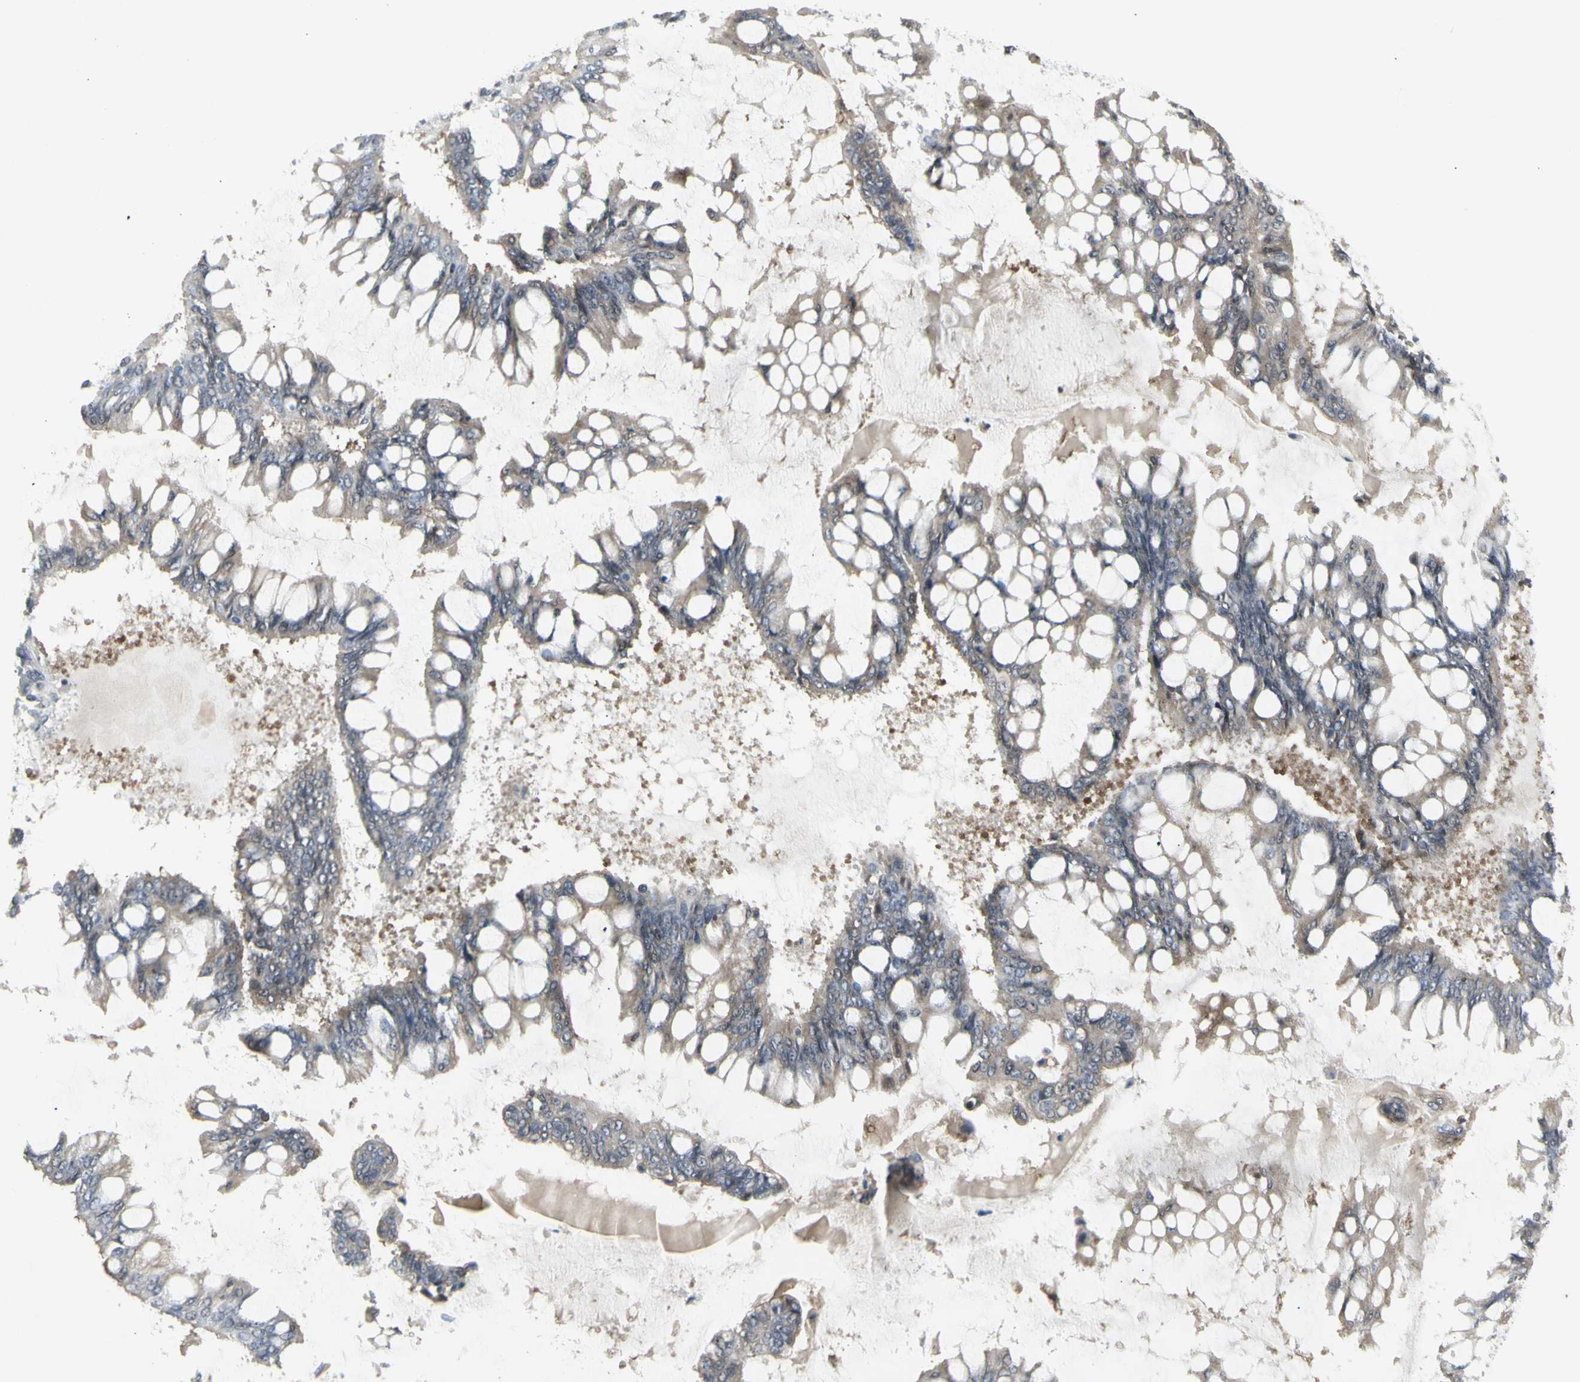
{"staining": {"intensity": "weak", "quantity": ">75%", "location": "cytoplasmic/membranous,nuclear"}, "tissue": "ovarian cancer", "cell_type": "Tumor cells", "image_type": "cancer", "snomed": [{"axis": "morphology", "description": "Cystadenocarcinoma, mucinous, NOS"}, {"axis": "topography", "description": "Ovary"}], "caption": "Tumor cells exhibit weak cytoplasmic/membranous and nuclear staining in about >75% of cells in ovarian mucinous cystadenocarcinoma.", "gene": "CHURC1-FNTB", "patient": {"sex": "female", "age": 73}}